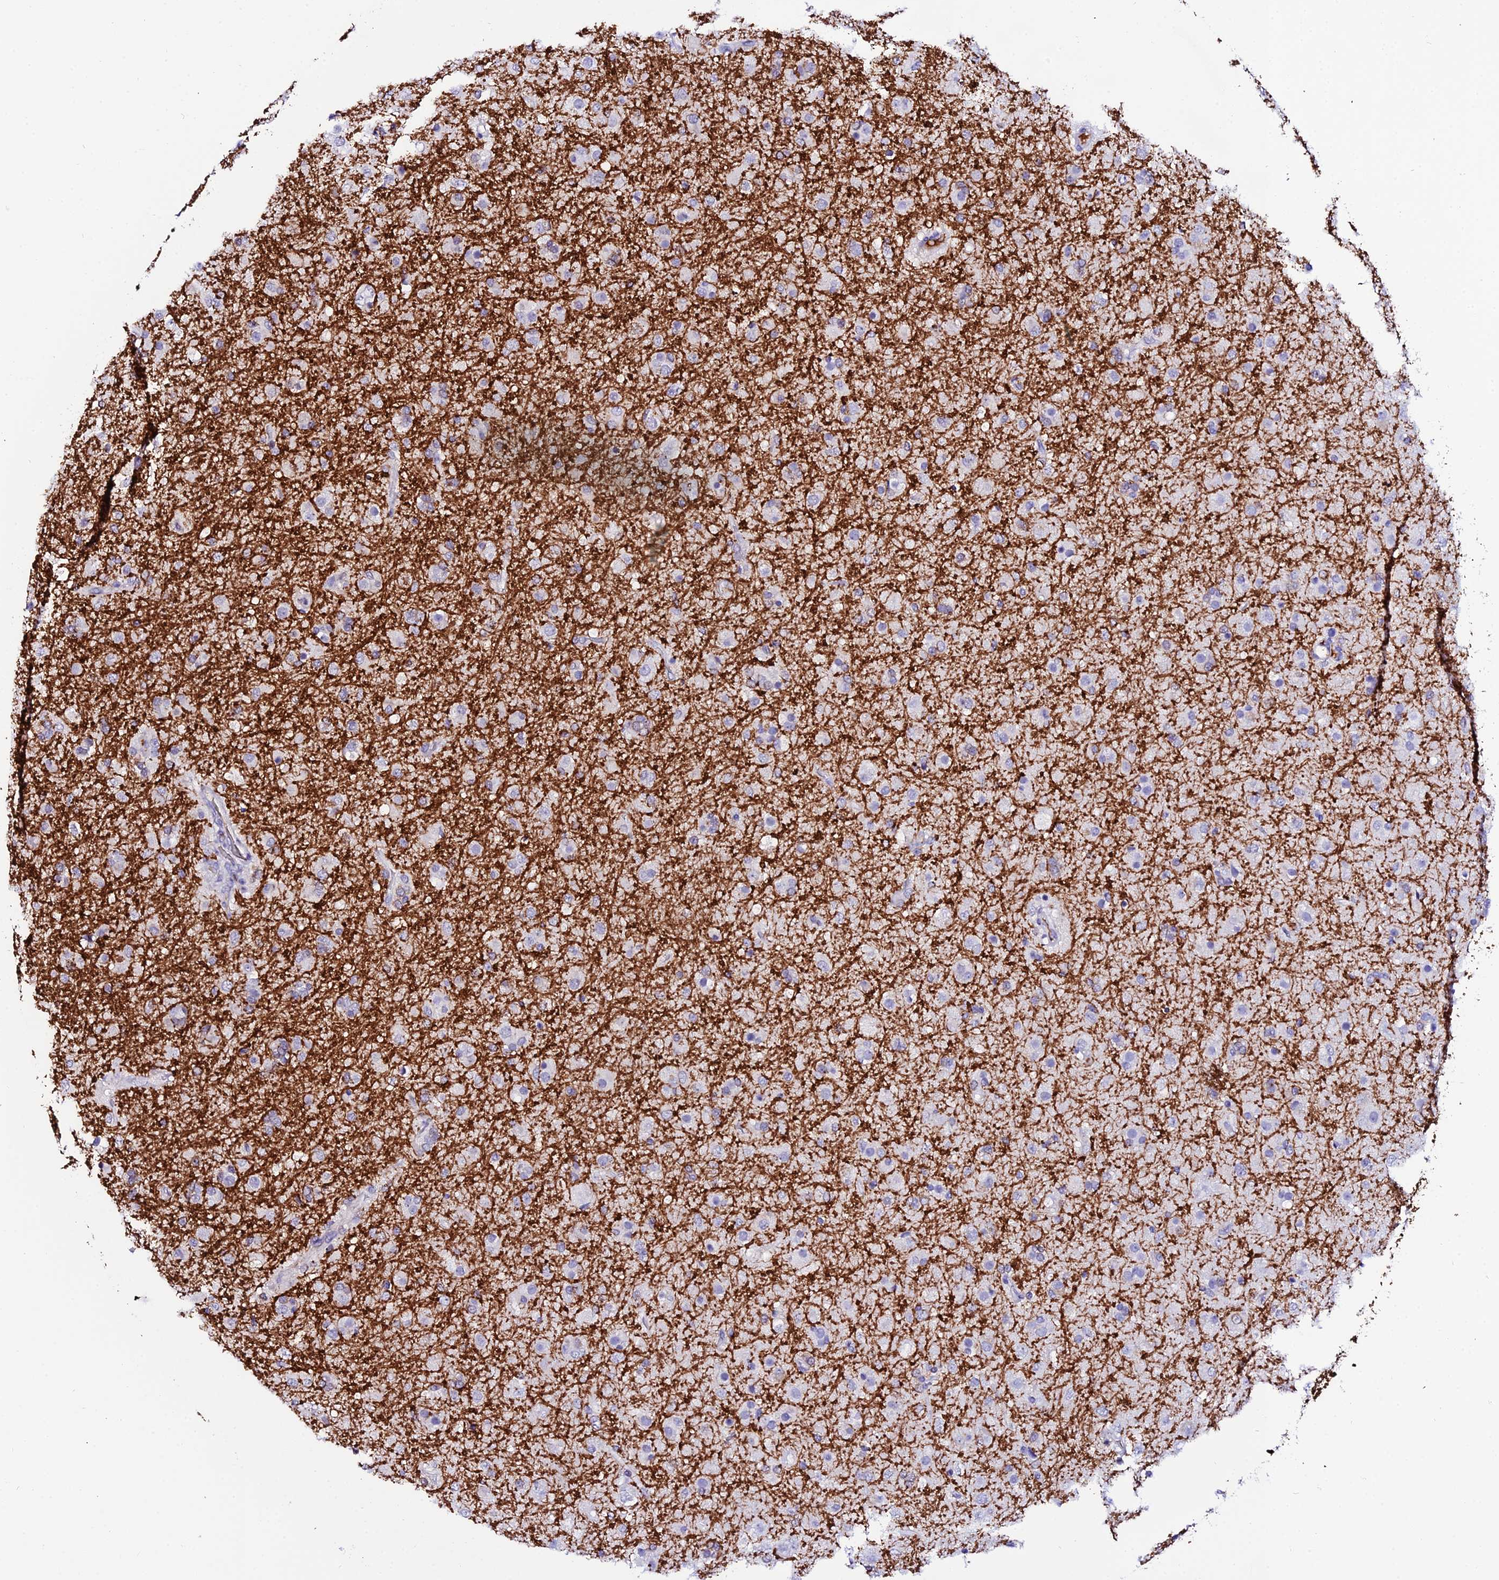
{"staining": {"intensity": "negative", "quantity": "none", "location": "none"}, "tissue": "glioma", "cell_type": "Tumor cells", "image_type": "cancer", "snomed": [{"axis": "morphology", "description": "Glioma, malignant, Low grade"}, {"axis": "topography", "description": "Brain"}], "caption": "Immunohistochemistry image of neoplastic tissue: glioma stained with DAB (3,3'-diaminobenzidine) reveals no significant protein staining in tumor cells.", "gene": "DEFB132", "patient": {"sex": "male", "age": 65}}